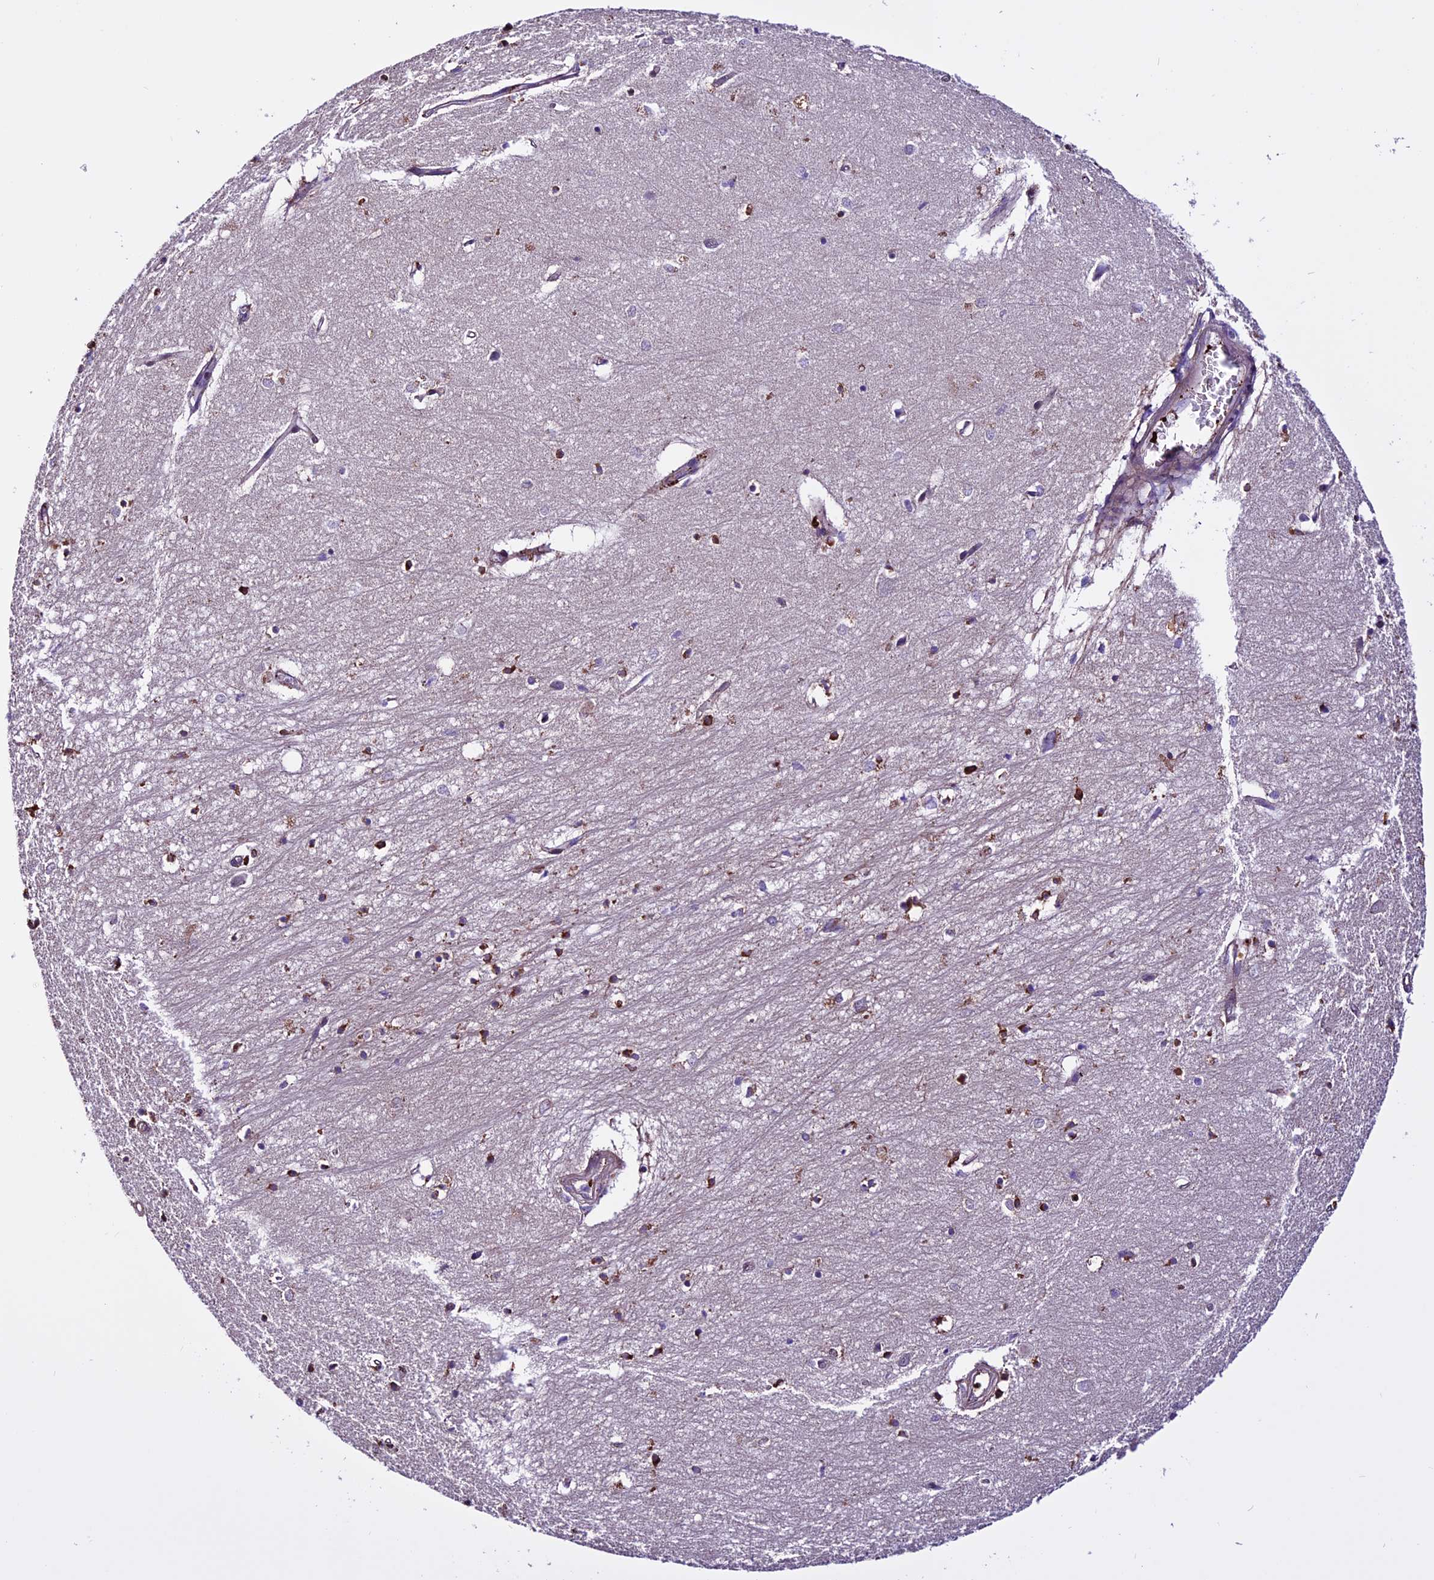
{"staining": {"intensity": "moderate", "quantity": "<25%", "location": "cytoplasmic/membranous"}, "tissue": "hippocampus", "cell_type": "Glial cells", "image_type": "normal", "snomed": [{"axis": "morphology", "description": "Normal tissue, NOS"}, {"axis": "topography", "description": "Hippocampus"}], "caption": "Protein staining by IHC shows moderate cytoplasmic/membranous staining in about <25% of glial cells in unremarkable hippocampus.", "gene": "RINL", "patient": {"sex": "female", "age": 64}}